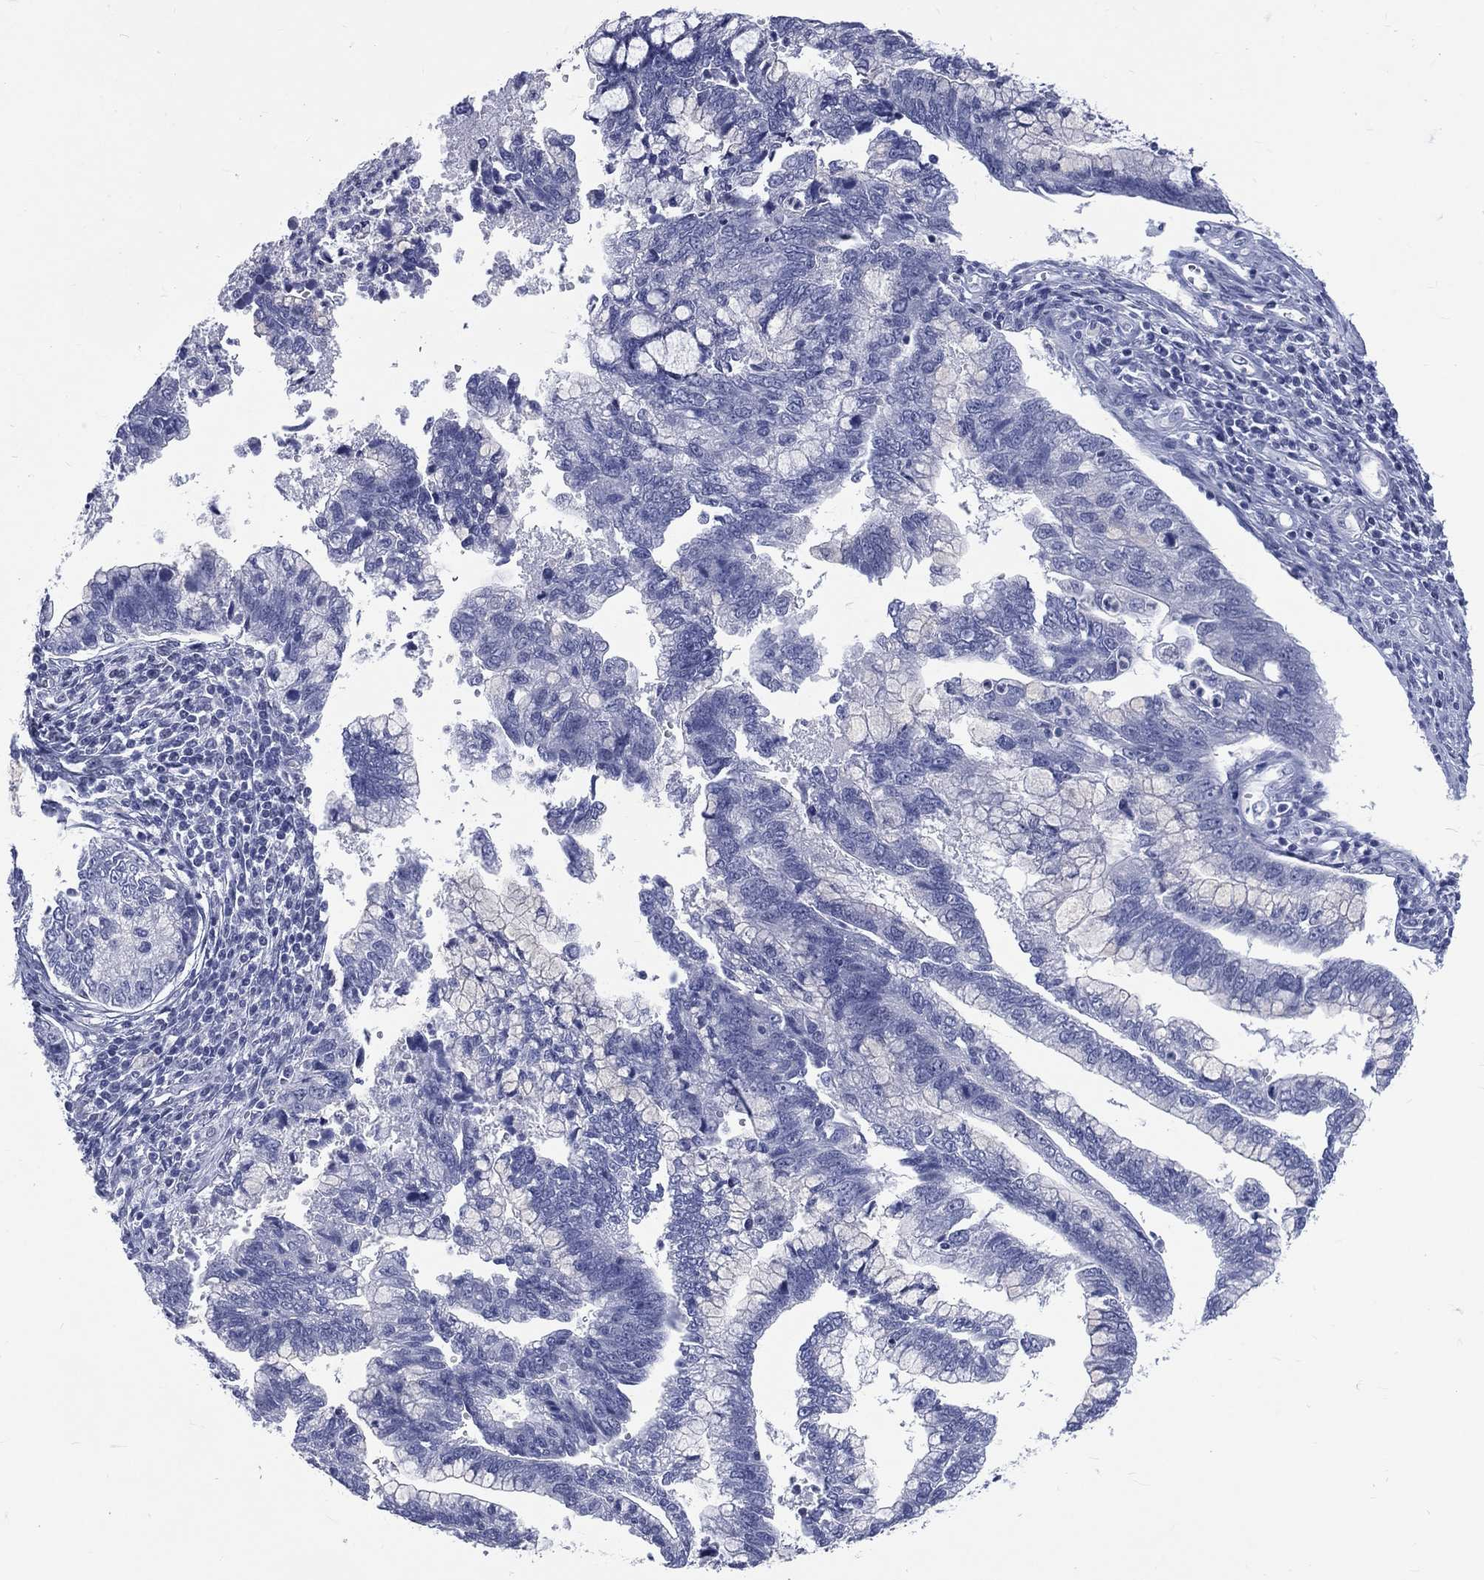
{"staining": {"intensity": "negative", "quantity": "none", "location": "none"}, "tissue": "cervical cancer", "cell_type": "Tumor cells", "image_type": "cancer", "snomed": [{"axis": "morphology", "description": "Adenocarcinoma, NOS"}, {"axis": "topography", "description": "Cervix"}], "caption": "A high-resolution micrograph shows immunohistochemistry staining of adenocarcinoma (cervical), which demonstrates no significant positivity in tumor cells. (Brightfield microscopy of DAB (3,3'-diaminobenzidine) immunohistochemistry at high magnification).", "gene": "MLLT10", "patient": {"sex": "female", "age": 44}}